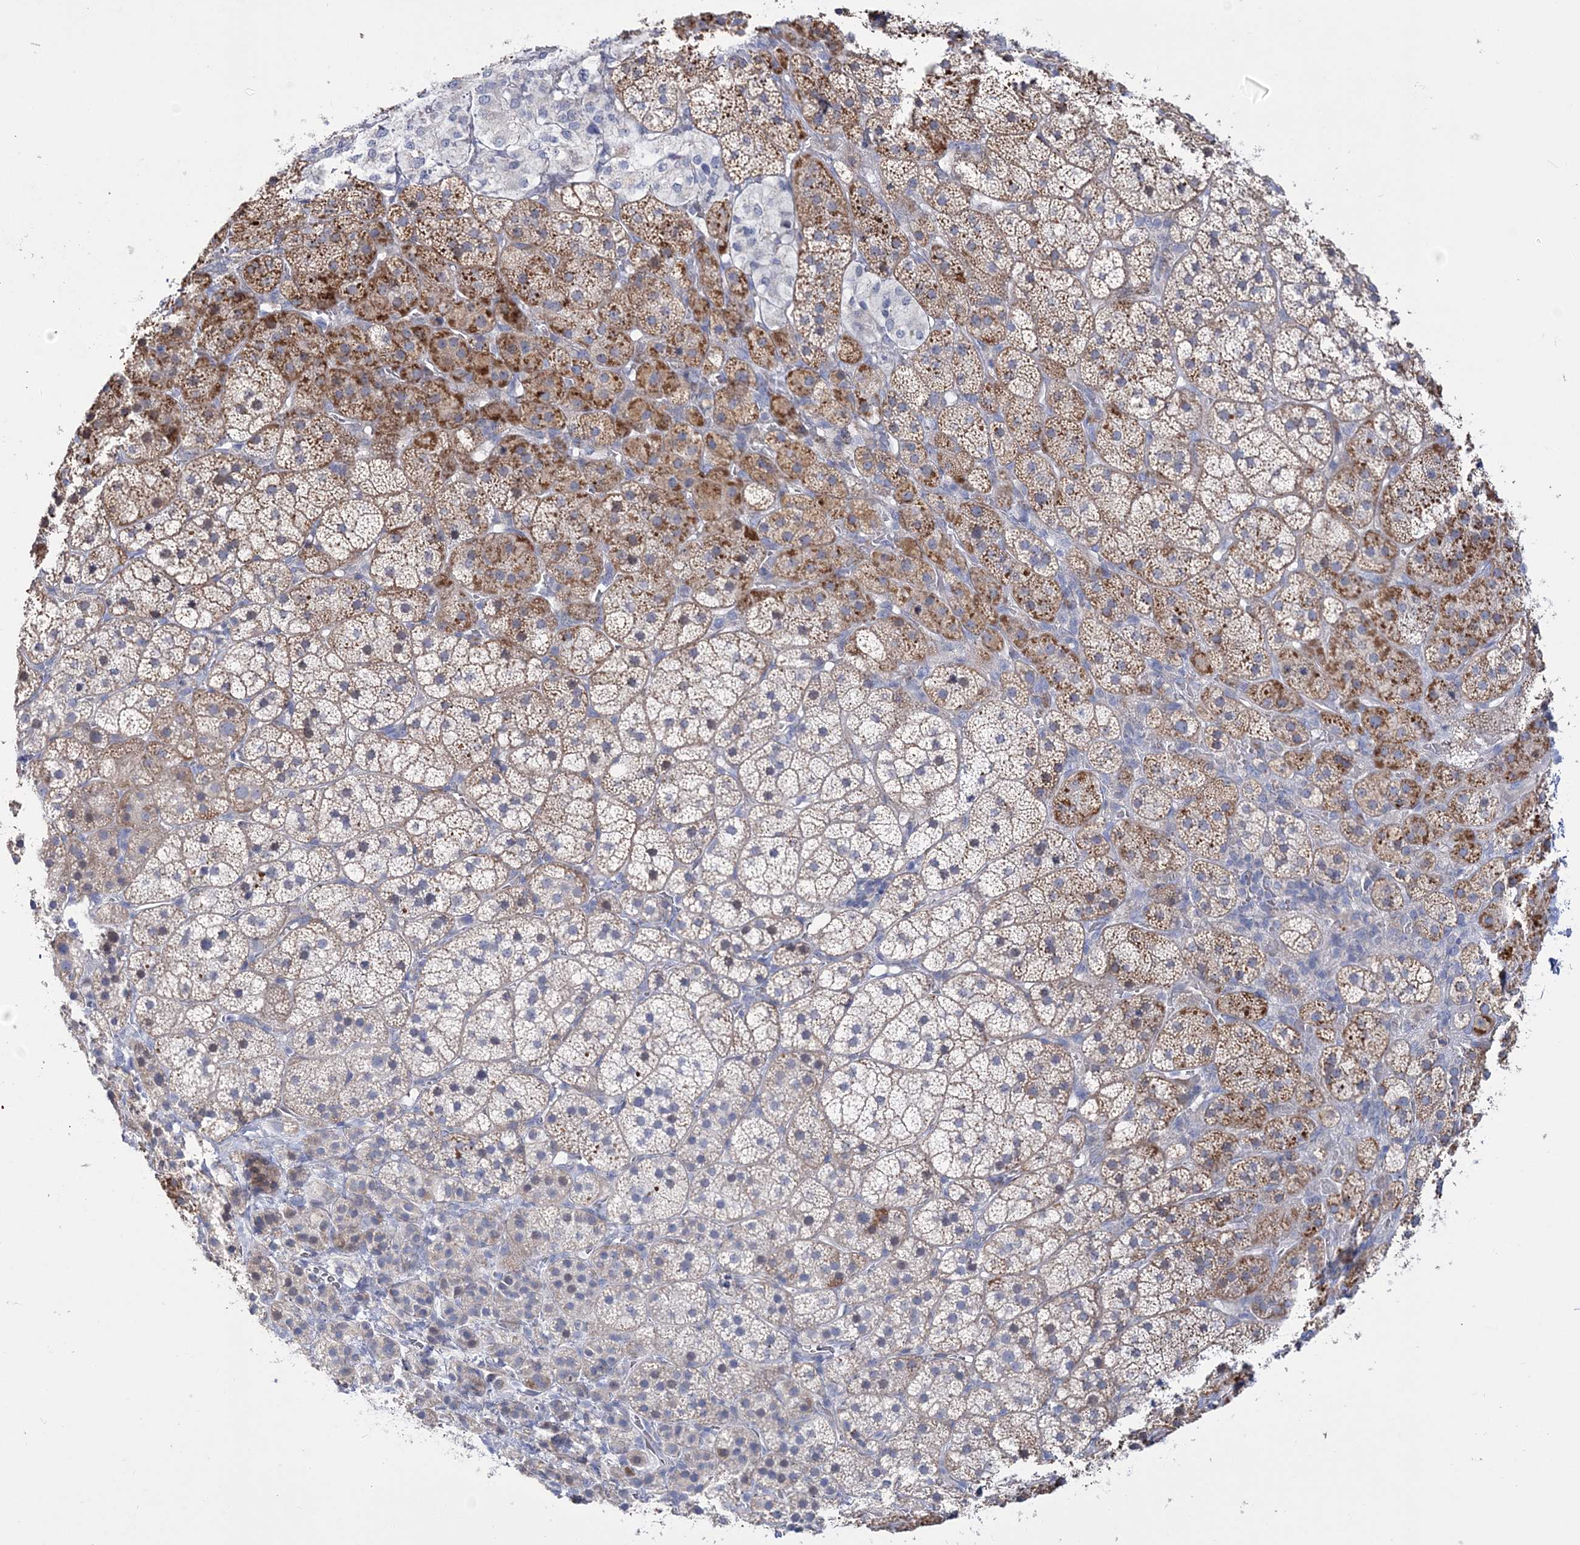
{"staining": {"intensity": "moderate", "quantity": "25%-75%", "location": "cytoplasmic/membranous"}, "tissue": "adrenal gland", "cell_type": "Glandular cells", "image_type": "normal", "snomed": [{"axis": "morphology", "description": "Normal tissue, NOS"}, {"axis": "topography", "description": "Adrenal gland"}], "caption": "High-magnification brightfield microscopy of benign adrenal gland stained with DAB (brown) and counterstained with hematoxylin (blue). glandular cells exhibit moderate cytoplasmic/membranous expression is appreciated in about25%-75% of cells.", "gene": "ANO1", "patient": {"sex": "female", "age": 44}}